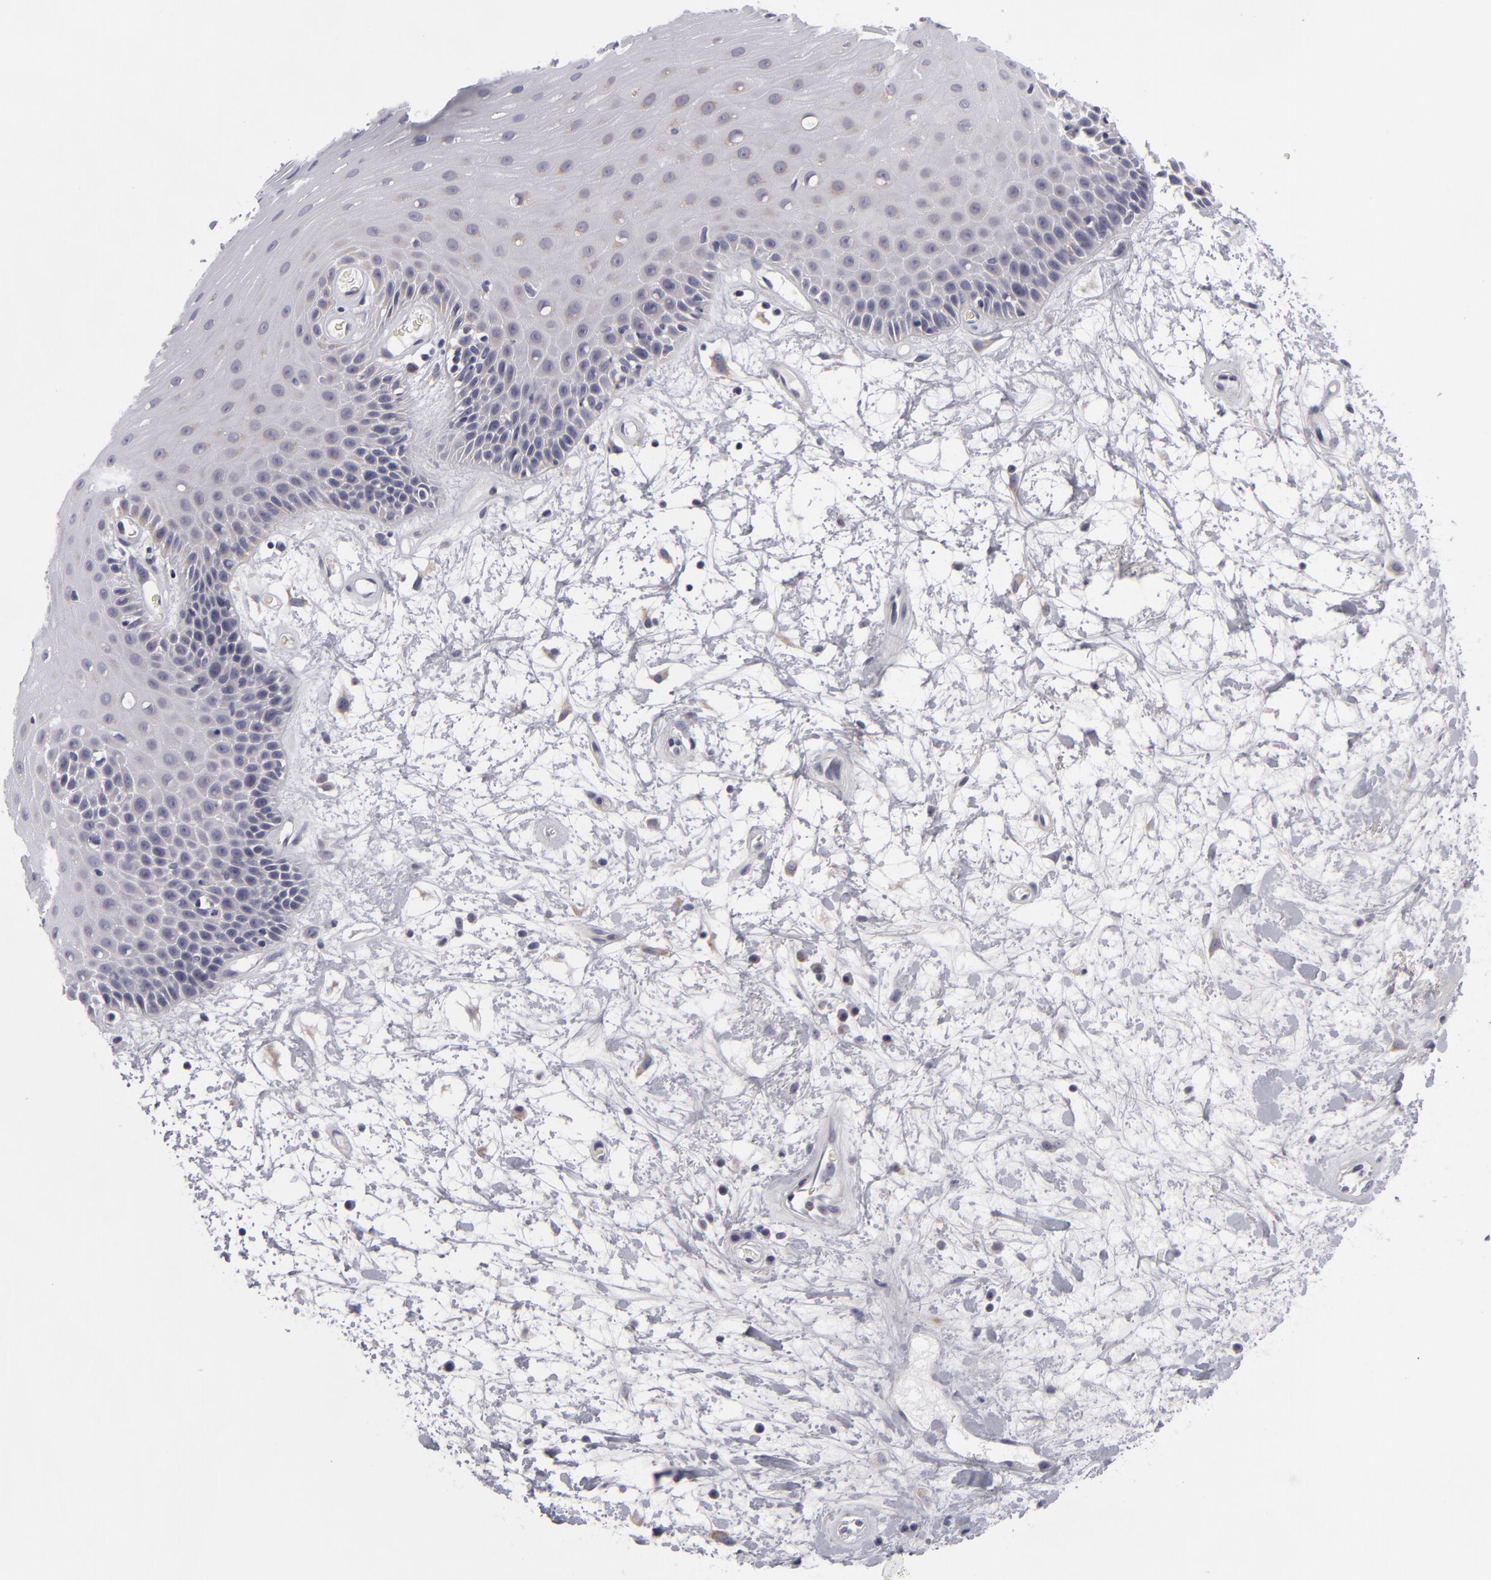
{"staining": {"intensity": "weak", "quantity": "25%-75%", "location": "cytoplasmic/membranous"}, "tissue": "oral mucosa", "cell_type": "Squamous epithelial cells", "image_type": "normal", "snomed": [{"axis": "morphology", "description": "Normal tissue, NOS"}, {"axis": "topography", "description": "Oral tissue"}], "caption": "Squamous epithelial cells show low levels of weak cytoplasmic/membranous expression in approximately 25%-75% of cells in normal oral mucosa.", "gene": "ATP2B3", "patient": {"sex": "female", "age": 79}}